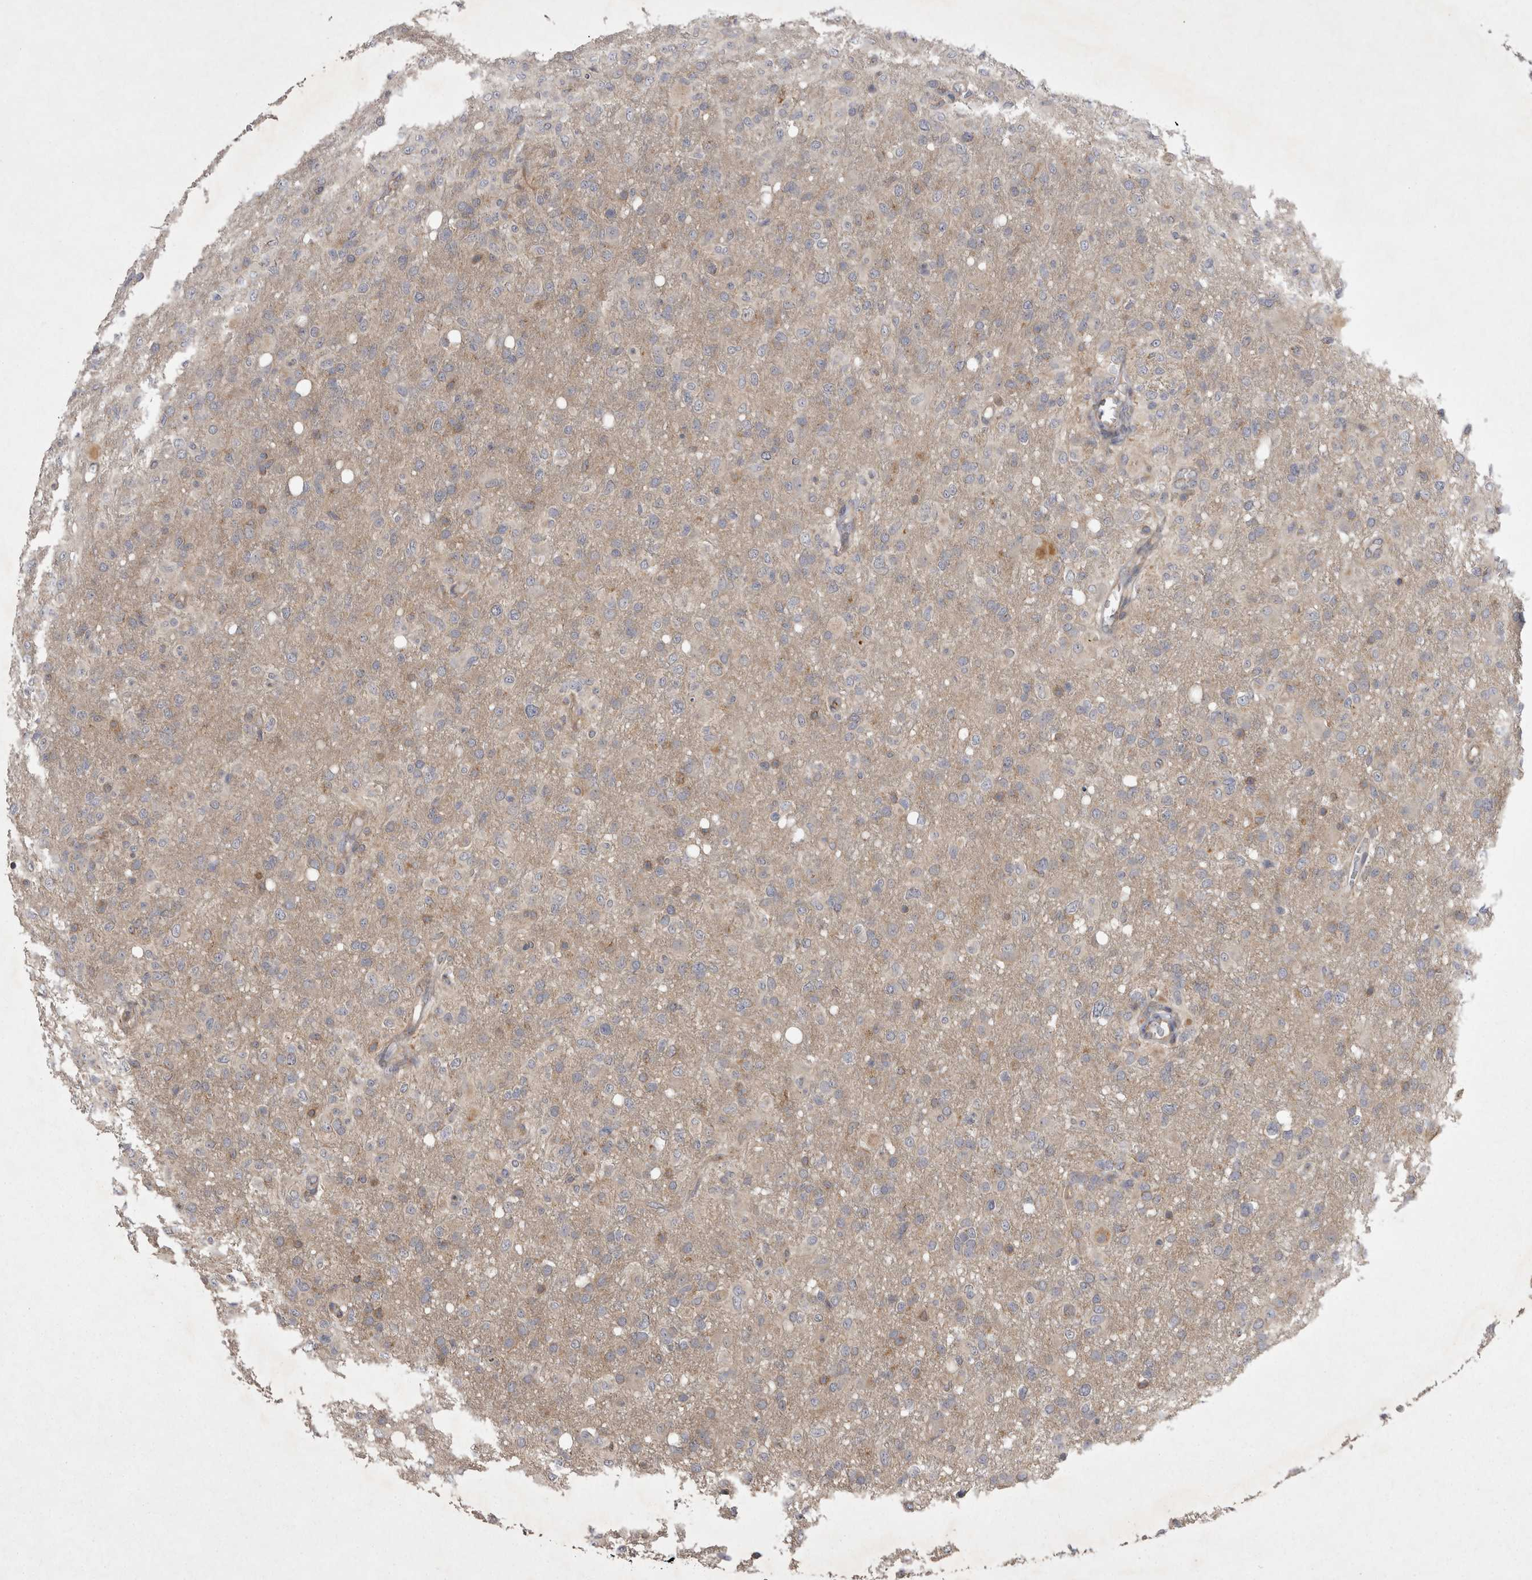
{"staining": {"intensity": "weak", "quantity": "<25%", "location": "cytoplasmic/membranous"}, "tissue": "glioma", "cell_type": "Tumor cells", "image_type": "cancer", "snomed": [{"axis": "morphology", "description": "Glioma, malignant, High grade"}, {"axis": "topography", "description": "Brain"}], "caption": "An IHC histopathology image of malignant glioma (high-grade) is shown. There is no staining in tumor cells of malignant glioma (high-grade).", "gene": "TSPOAP1", "patient": {"sex": "female", "age": 57}}